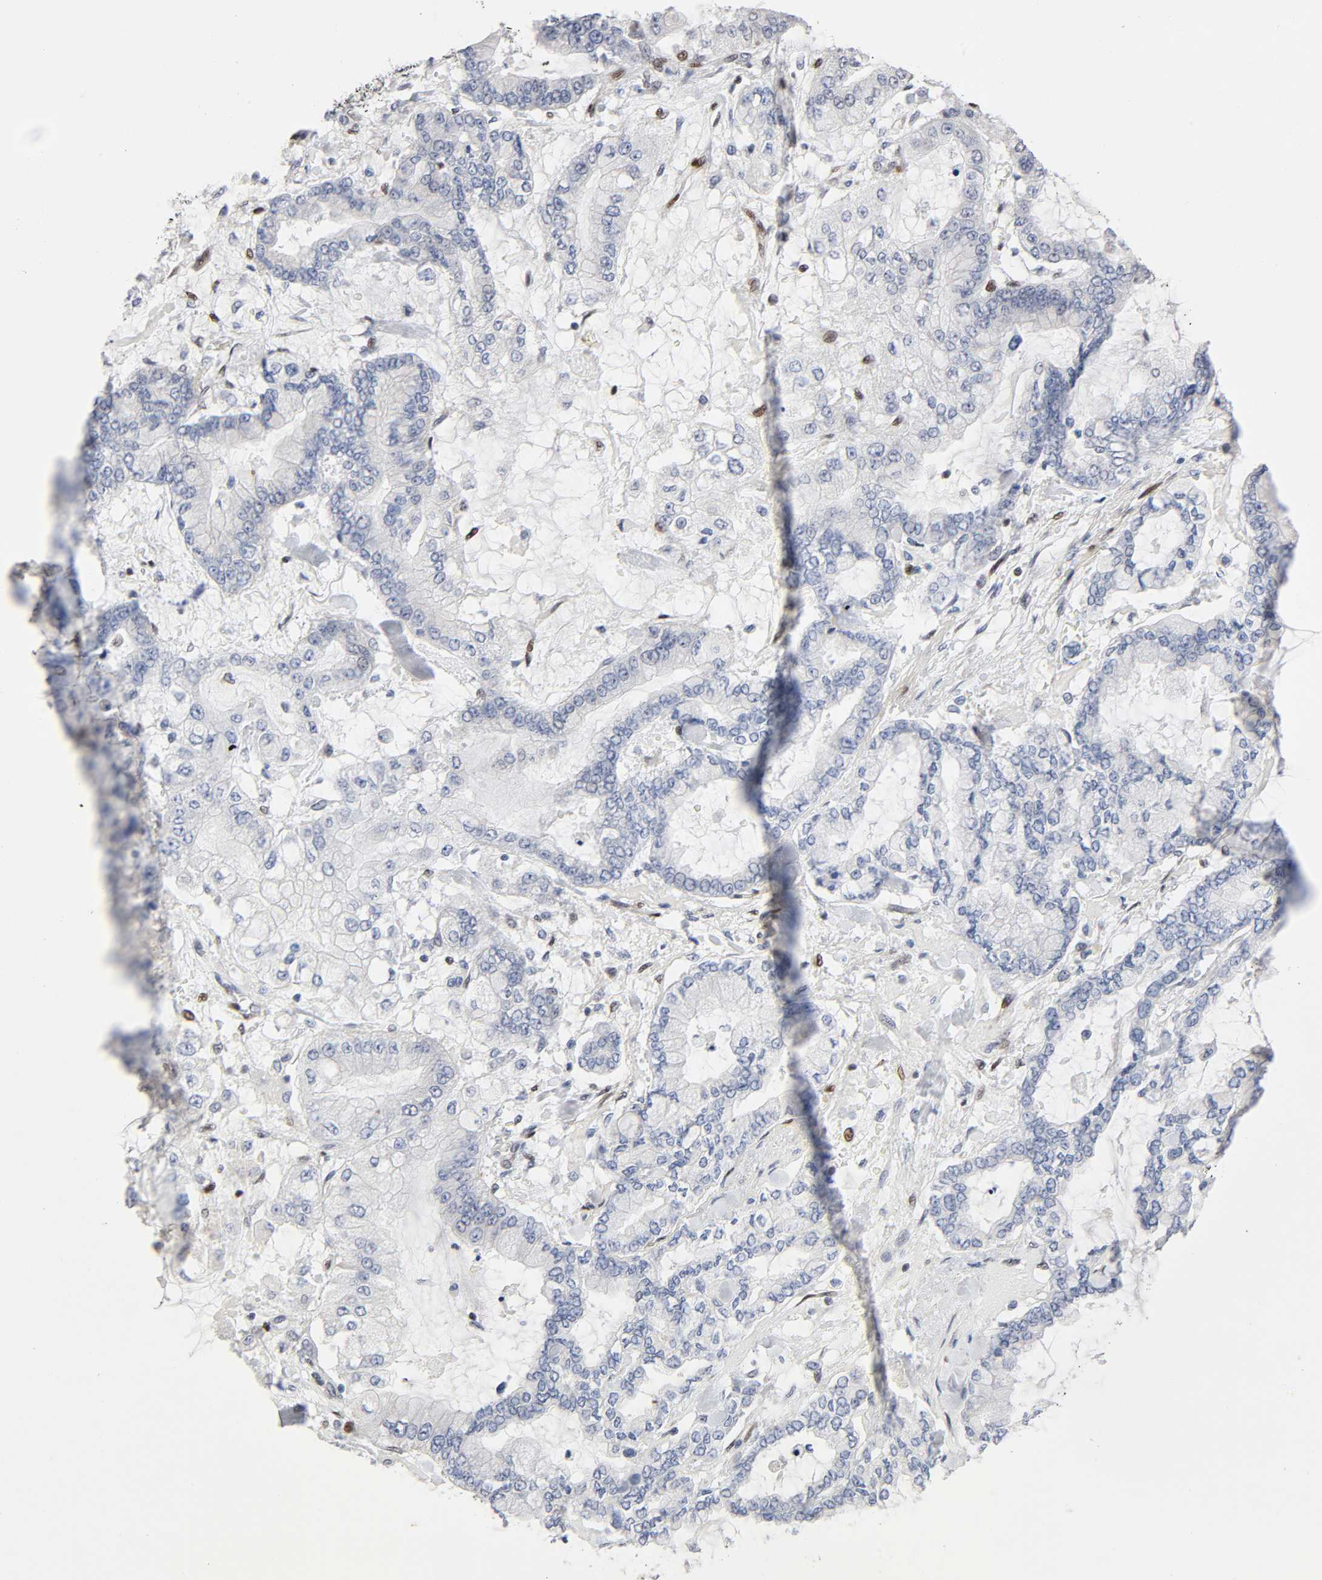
{"staining": {"intensity": "negative", "quantity": "none", "location": "none"}, "tissue": "stomach cancer", "cell_type": "Tumor cells", "image_type": "cancer", "snomed": [{"axis": "morphology", "description": "Normal tissue, NOS"}, {"axis": "morphology", "description": "Adenocarcinoma, NOS"}, {"axis": "topography", "description": "Stomach, upper"}, {"axis": "topography", "description": "Stomach"}], "caption": "Immunohistochemistry of stomach cancer demonstrates no expression in tumor cells. The staining was performed using DAB to visualize the protein expression in brown, while the nuclei were stained in blue with hematoxylin (Magnification: 20x).", "gene": "STK38", "patient": {"sex": "male", "age": 76}}